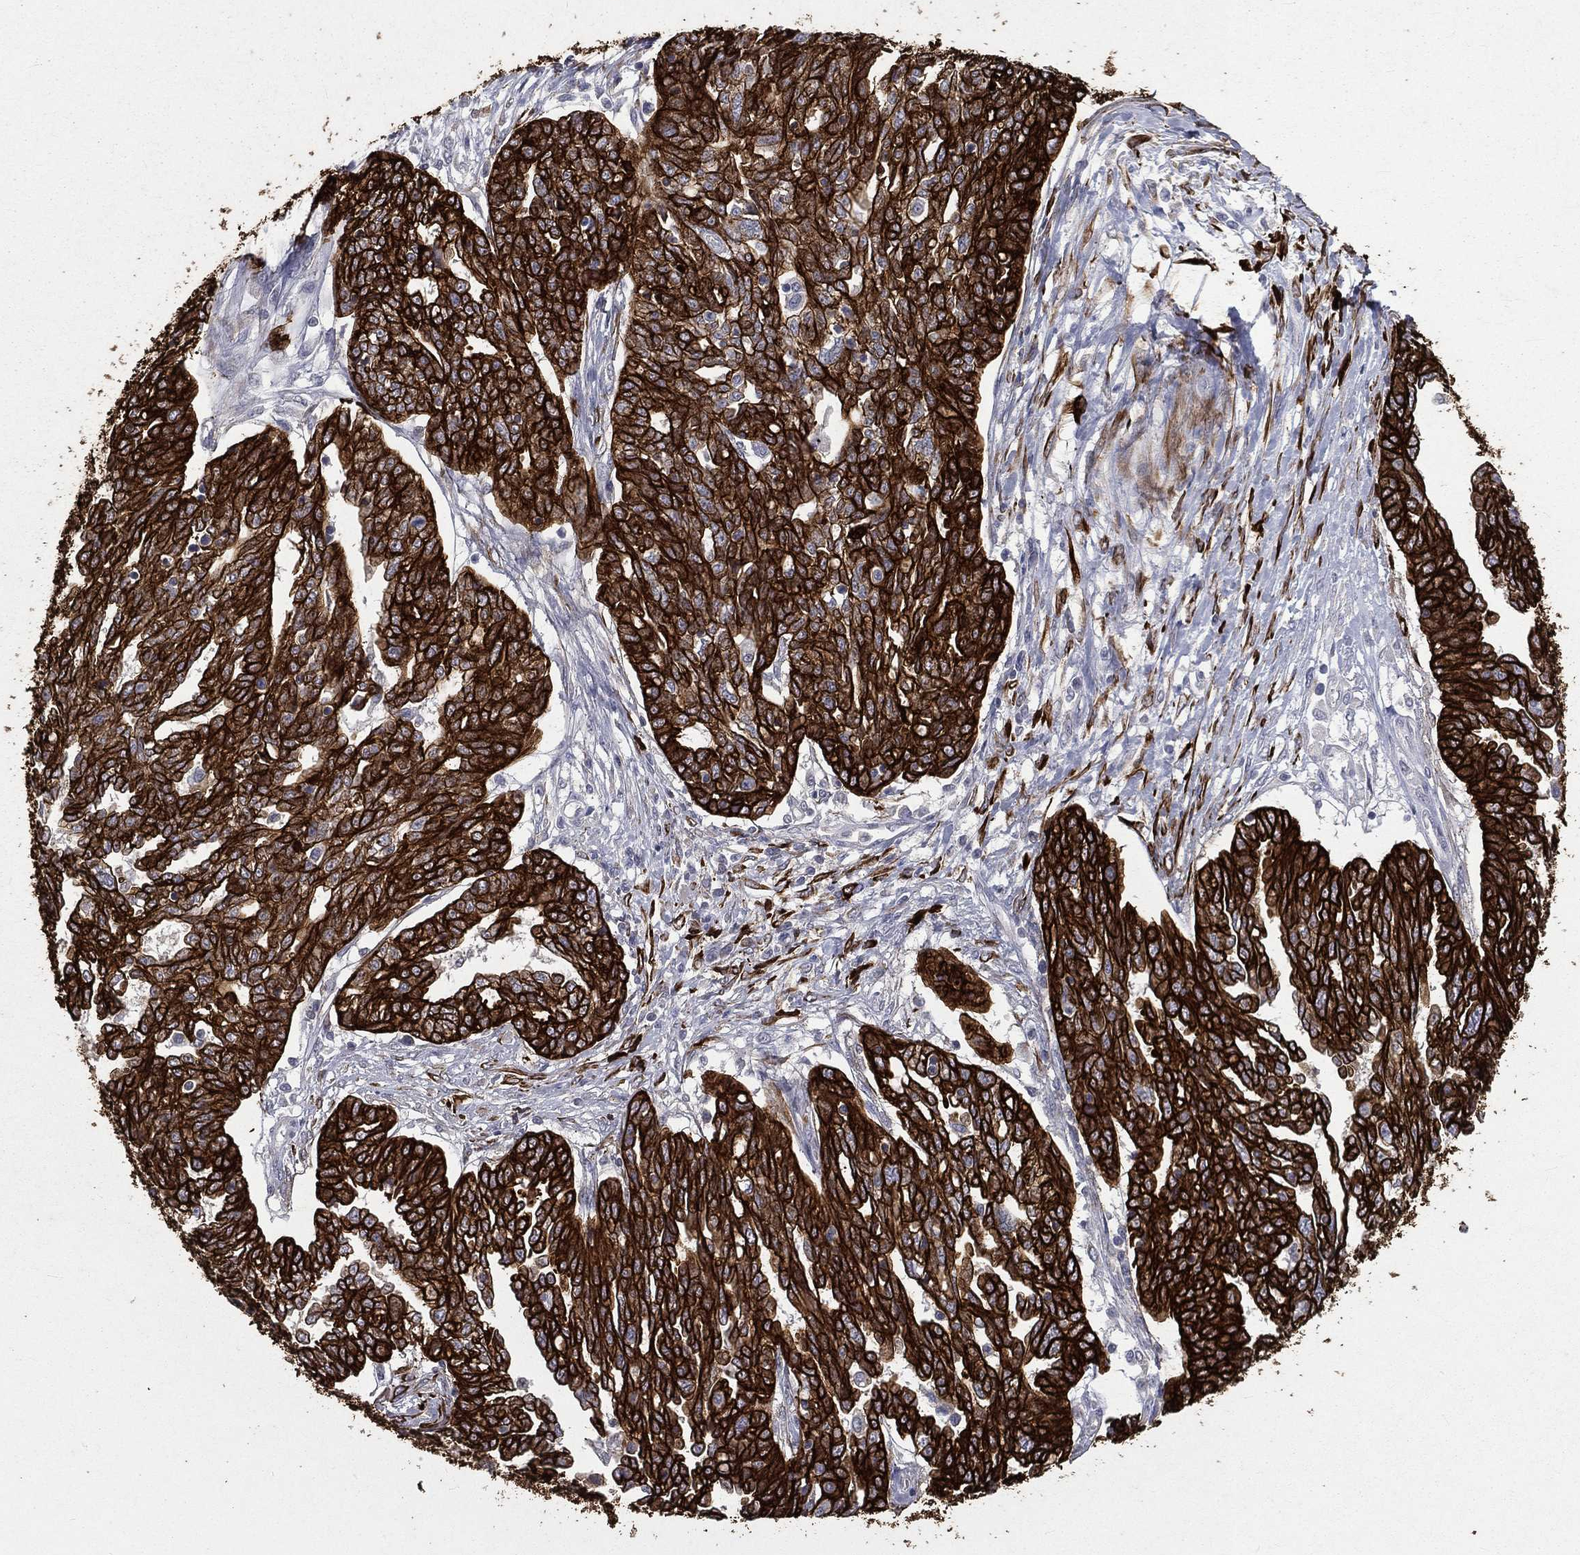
{"staining": {"intensity": "strong", "quantity": ">75%", "location": "cytoplasmic/membranous"}, "tissue": "ovarian cancer", "cell_type": "Tumor cells", "image_type": "cancer", "snomed": [{"axis": "morphology", "description": "Cystadenocarcinoma, serous, NOS"}, {"axis": "topography", "description": "Ovary"}], "caption": "Immunohistochemistry photomicrograph of human ovarian cancer stained for a protein (brown), which shows high levels of strong cytoplasmic/membranous positivity in about >75% of tumor cells.", "gene": "KRT7", "patient": {"sex": "female", "age": 67}}